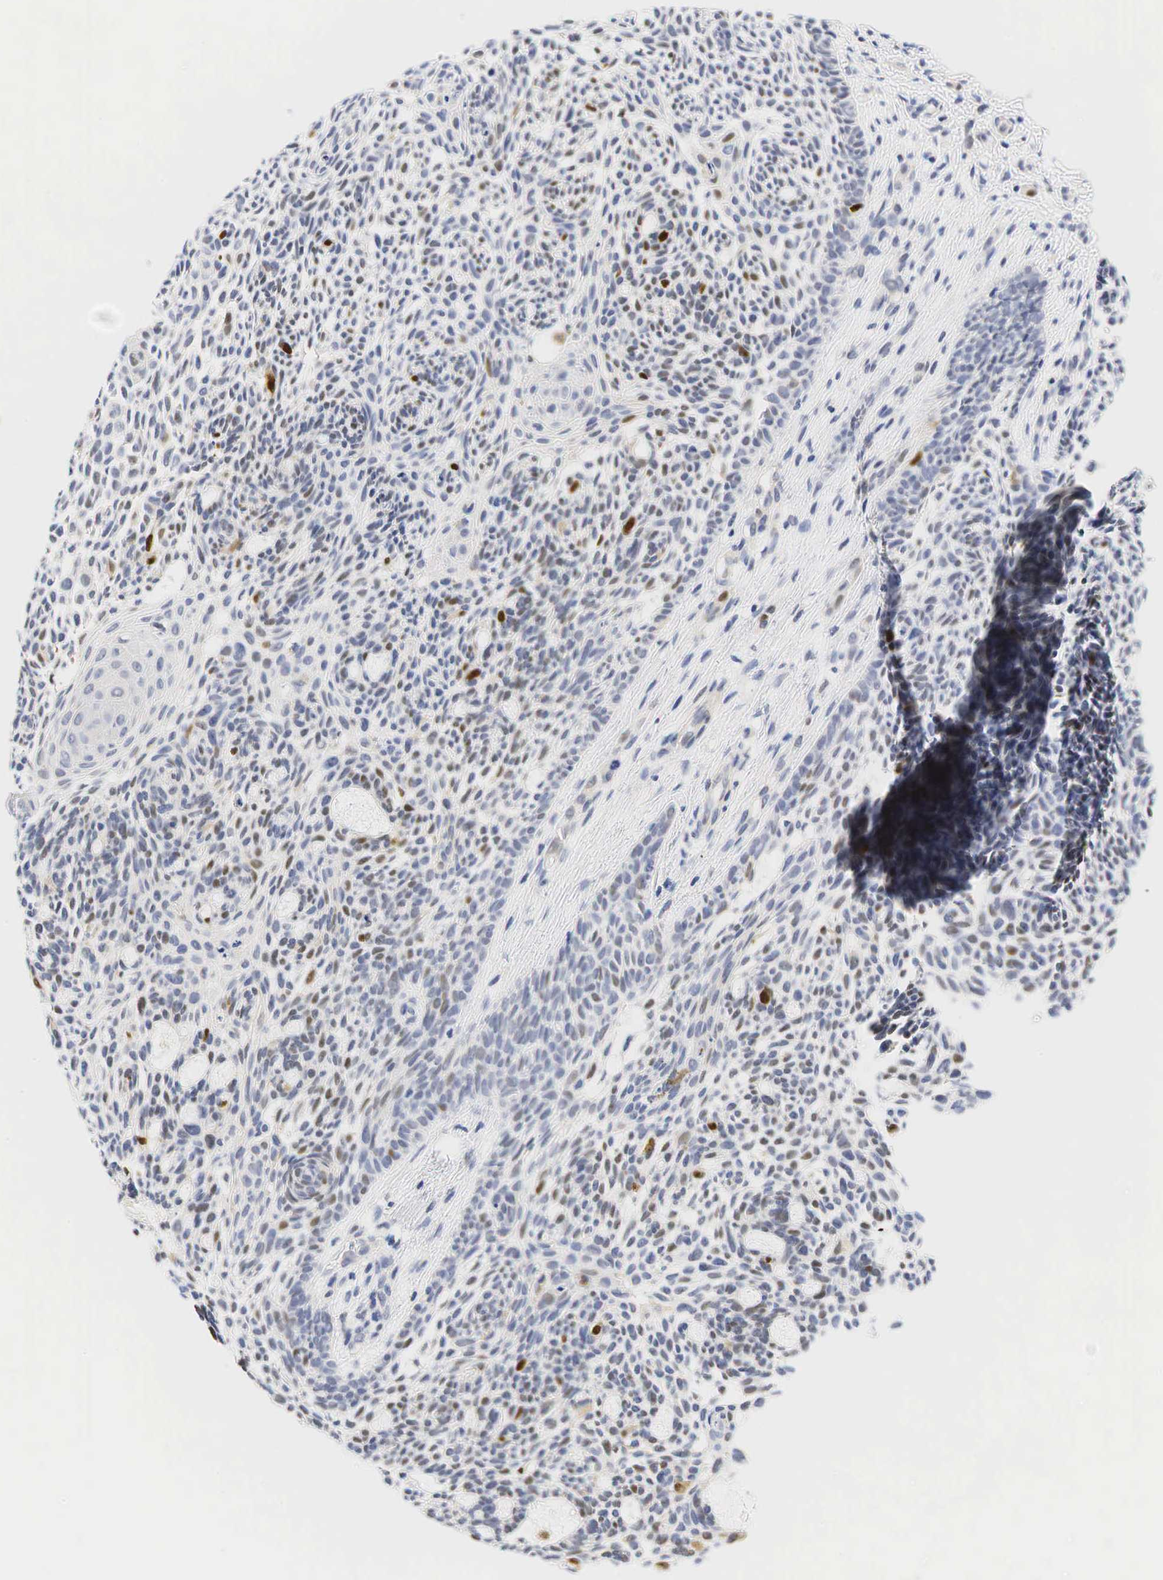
{"staining": {"intensity": "moderate", "quantity": "<25%", "location": "nuclear"}, "tissue": "skin cancer", "cell_type": "Tumor cells", "image_type": "cancer", "snomed": [{"axis": "morphology", "description": "Basal cell carcinoma"}, {"axis": "topography", "description": "Skin"}], "caption": "High-power microscopy captured an IHC histopathology image of skin cancer, revealing moderate nuclear staining in approximately <25% of tumor cells. (brown staining indicates protein expression, while blue staining denotes nuclei).", "gene": "CCND1", "patient": {"sex": "male", "age": 58}}